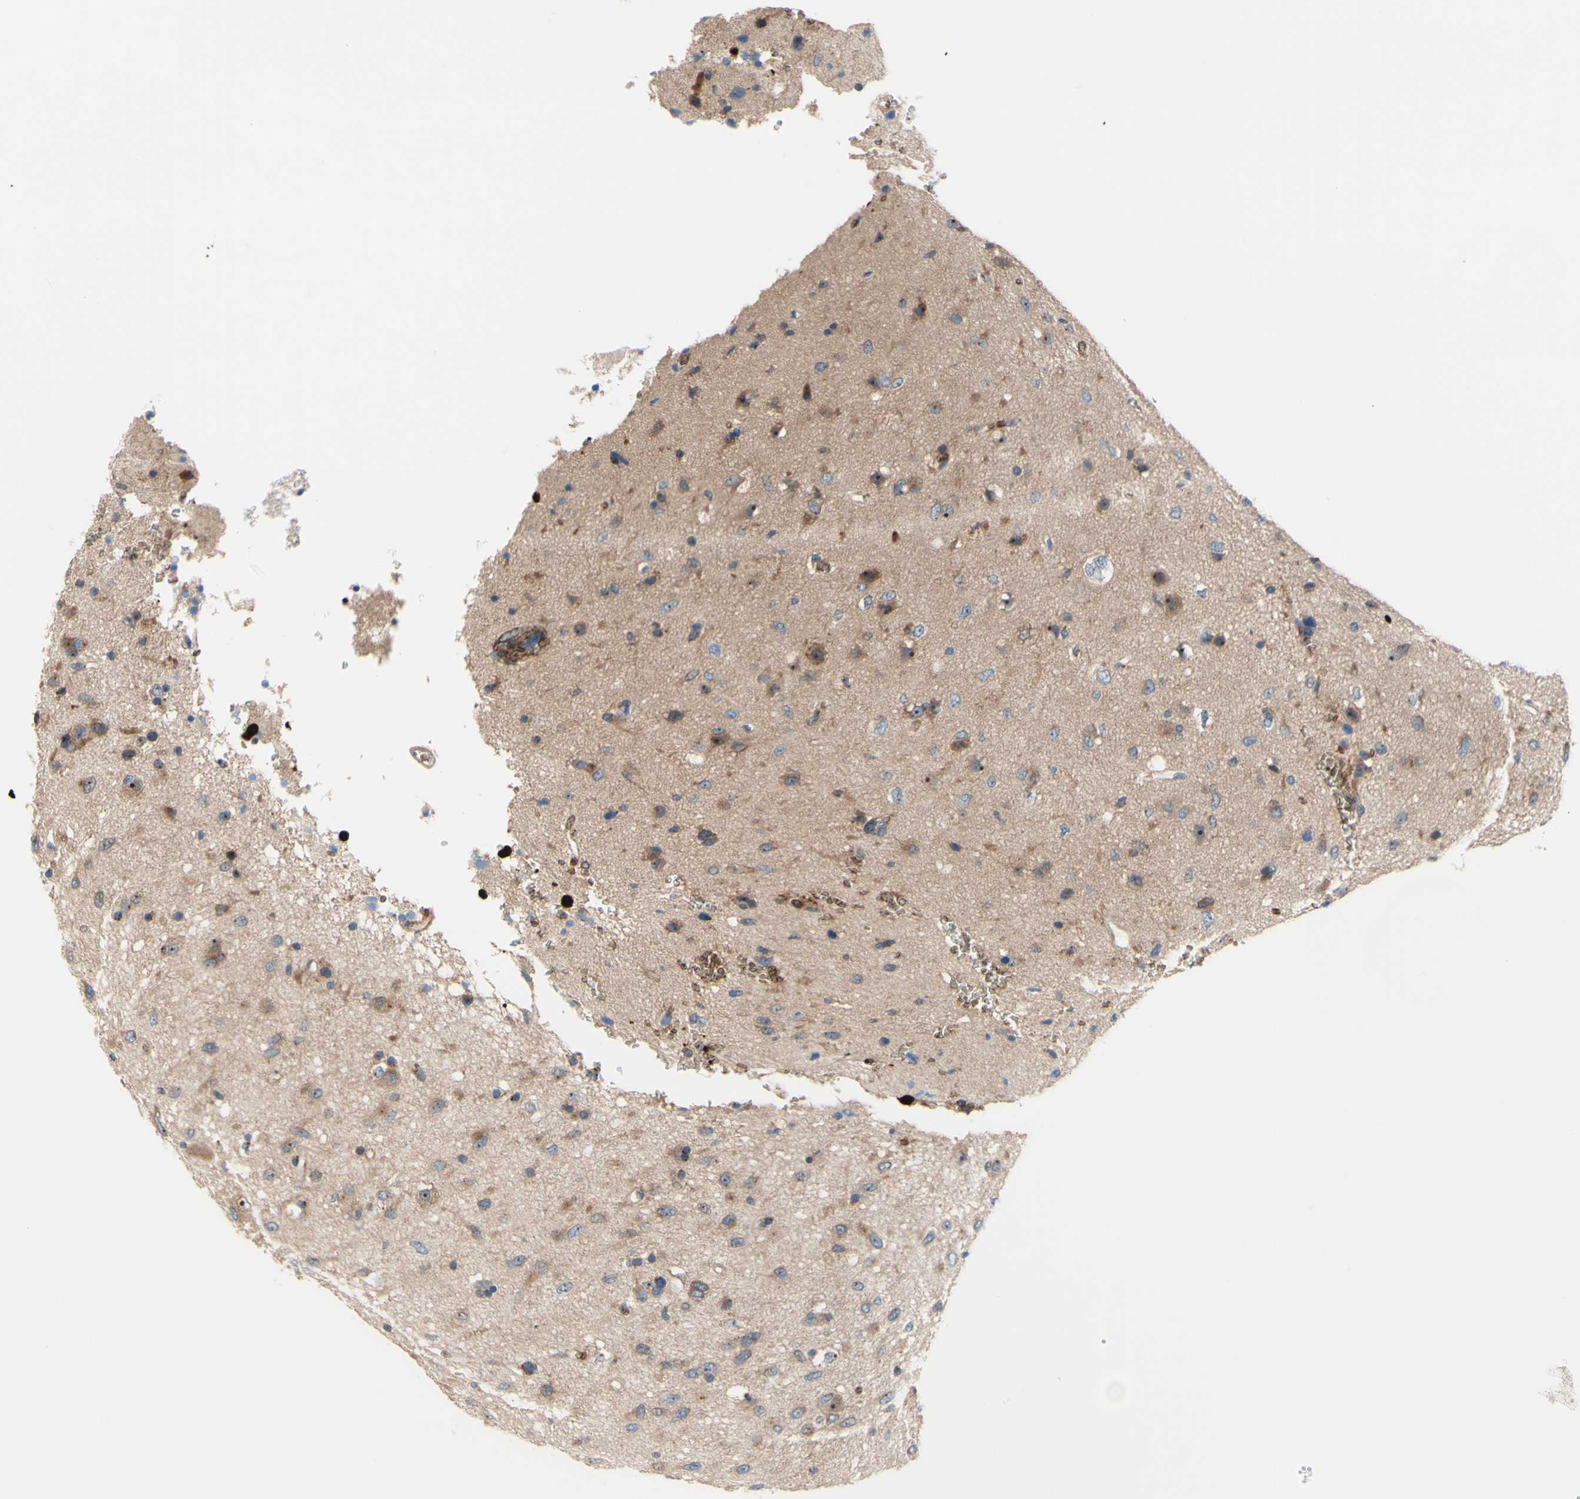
{"staining": {"intensity": "moderate", "quantity": "<25%", "location": "cytoplasmic/membranous,nuclear"}, "tissue": "glioma", "cell_type": "Tumor cells", "image_type": "cancer", "snomed": [{"axis": "morphology", "description": "Glioma, malignant, Low grade"}, {"axis": "topography", "description": "Brain"}], "caption": "Immunohistochemistry (IHC) image of neoplastic tissue: human malignant glioma (low-grade) stained using immunohistochemistry (IHC) reveals low levels of moderate protein expression localized specifically in the cytoplasmic/membranous and nuclear of tumor cells, appearing as a cytoplasmic/membranous and nuclear brown color.", "gene": "USP9X", "patient": {"sex": "male", "age": 77}}